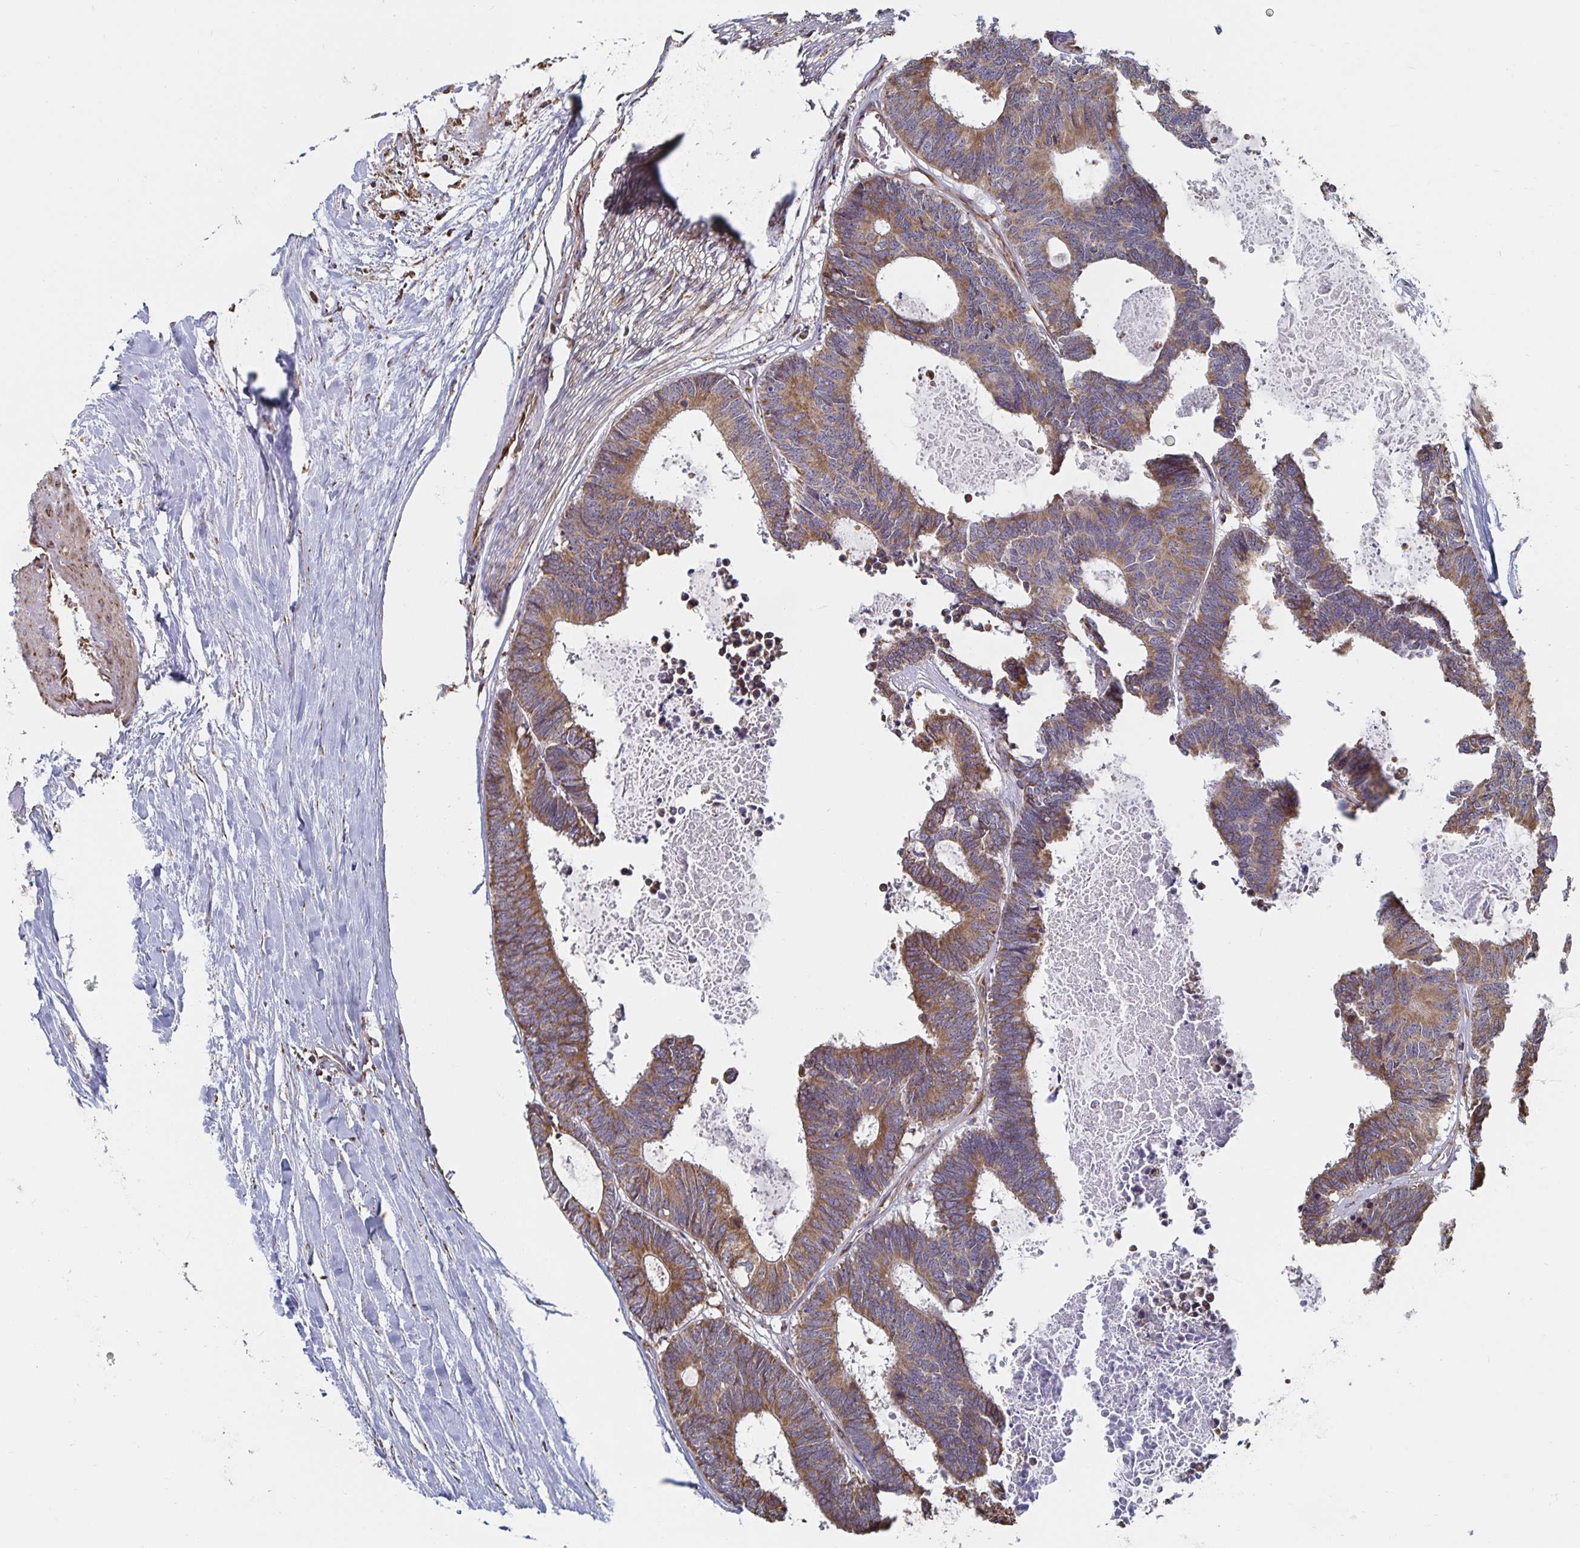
{"staining": {"intensity": "moderate", "quantity": ">75%", "location": "cytoplasmic/membranous"}, "tissue": "colorectal cancer", "cell_type": "Tumor cells", "image_type": "cancer", "snomed": [{"axis": "morphology", "description": "Adenocarcinoma, NOS"}, {"axis": "topography", "description": "Colon"}, {"axis": "topography", "description": "Rectum"}], "caption": "Human adenocarcinoma (colorectal) stained with a brown dye demonstrates moderate cytoplasmic/membranous positive staining in about >75% of tumor cells.", "gene": "BCAP29", "patient": {"sex": "male", "age": 57}}